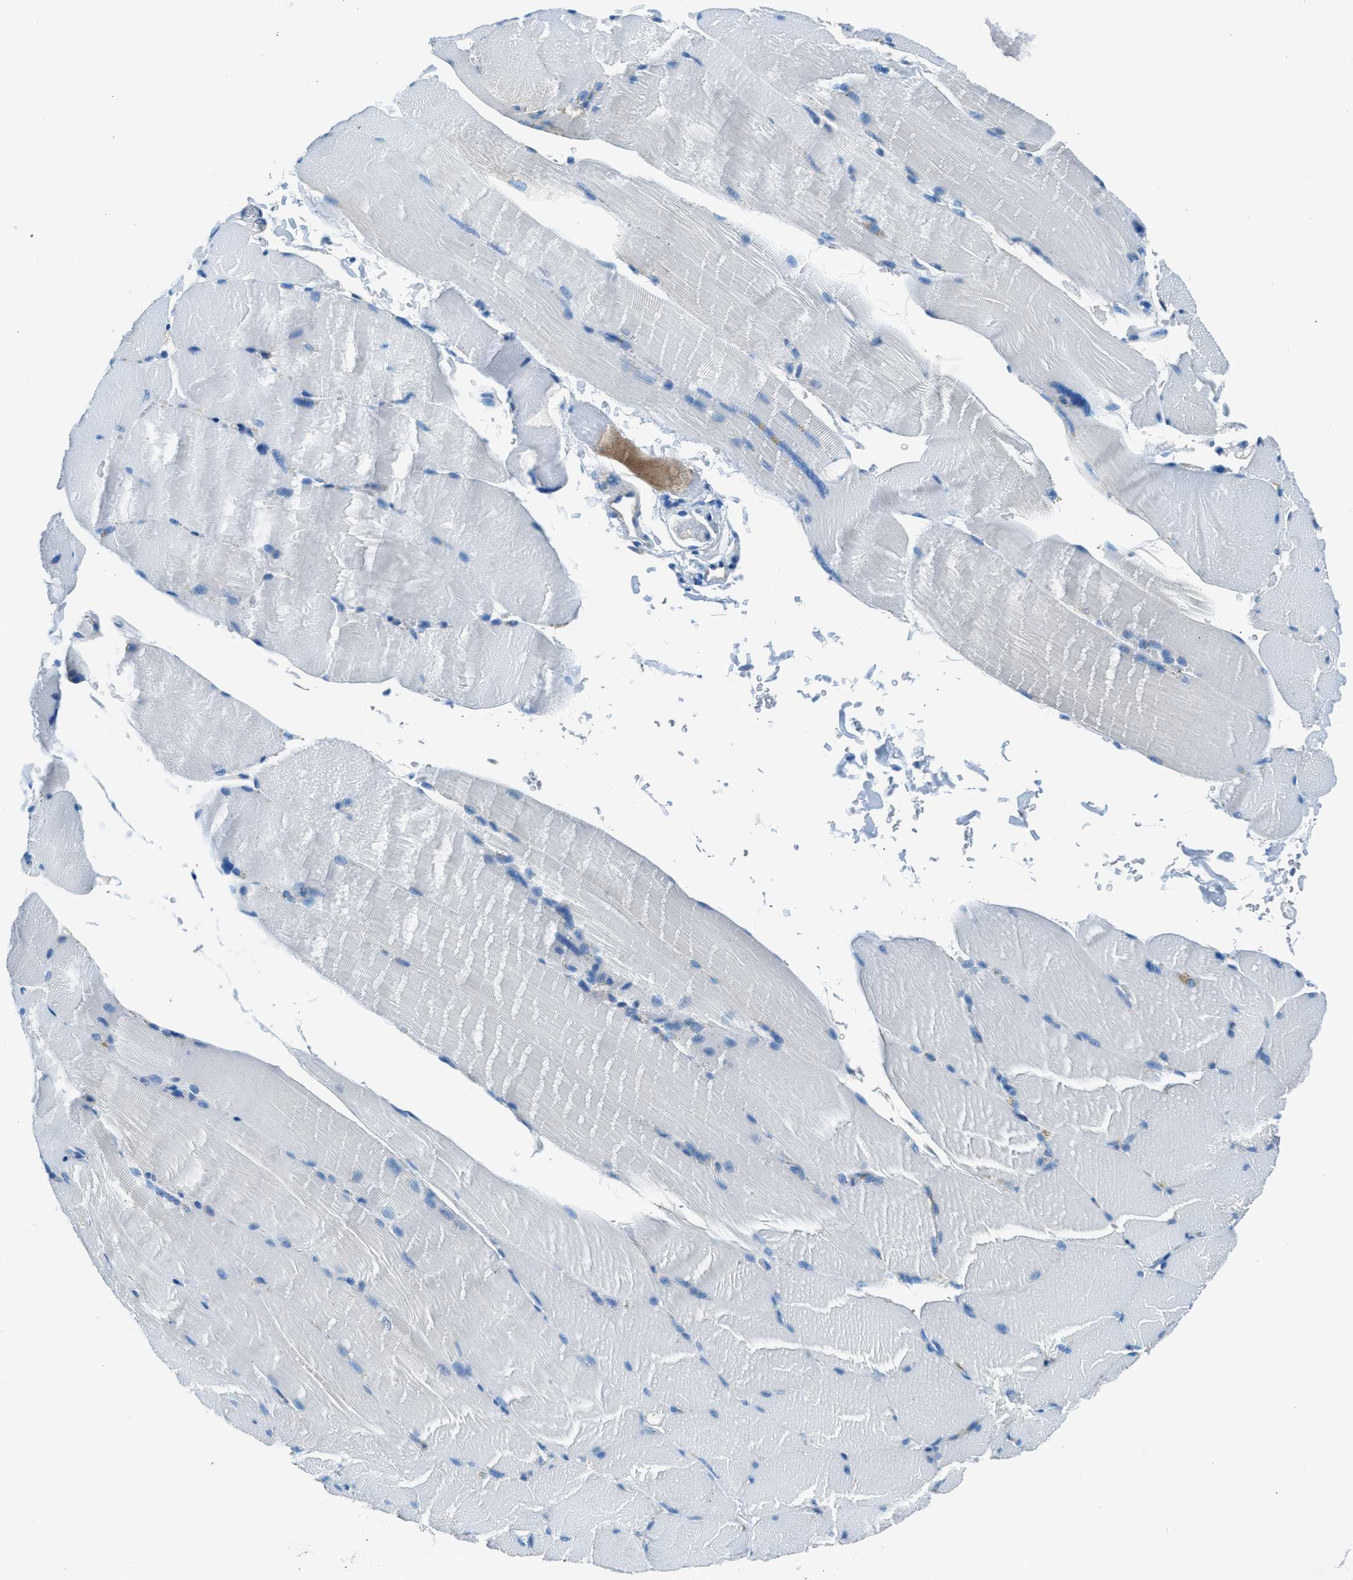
{"staining": {"intensity": "negative", "quantity": "none", "location": "none"}, "tissue": "skeletal muscle", "cell_type": "Myocytes", "image_type": "normal", "snomed": [{"axis": "morphology", "description": "Normal tissue, NOS"}, {"axis": "topography", "description": "Skin"}, {"axis": "topography", "description": "Skeletal muscle"}], "caption": "This is an immunohistochemistry (IHC) photomicrograph of normal human skeletal muscle. There is no expression in myocytes.", "gene": "SARS1", "patient": {"sex": "male", "age": 83}}